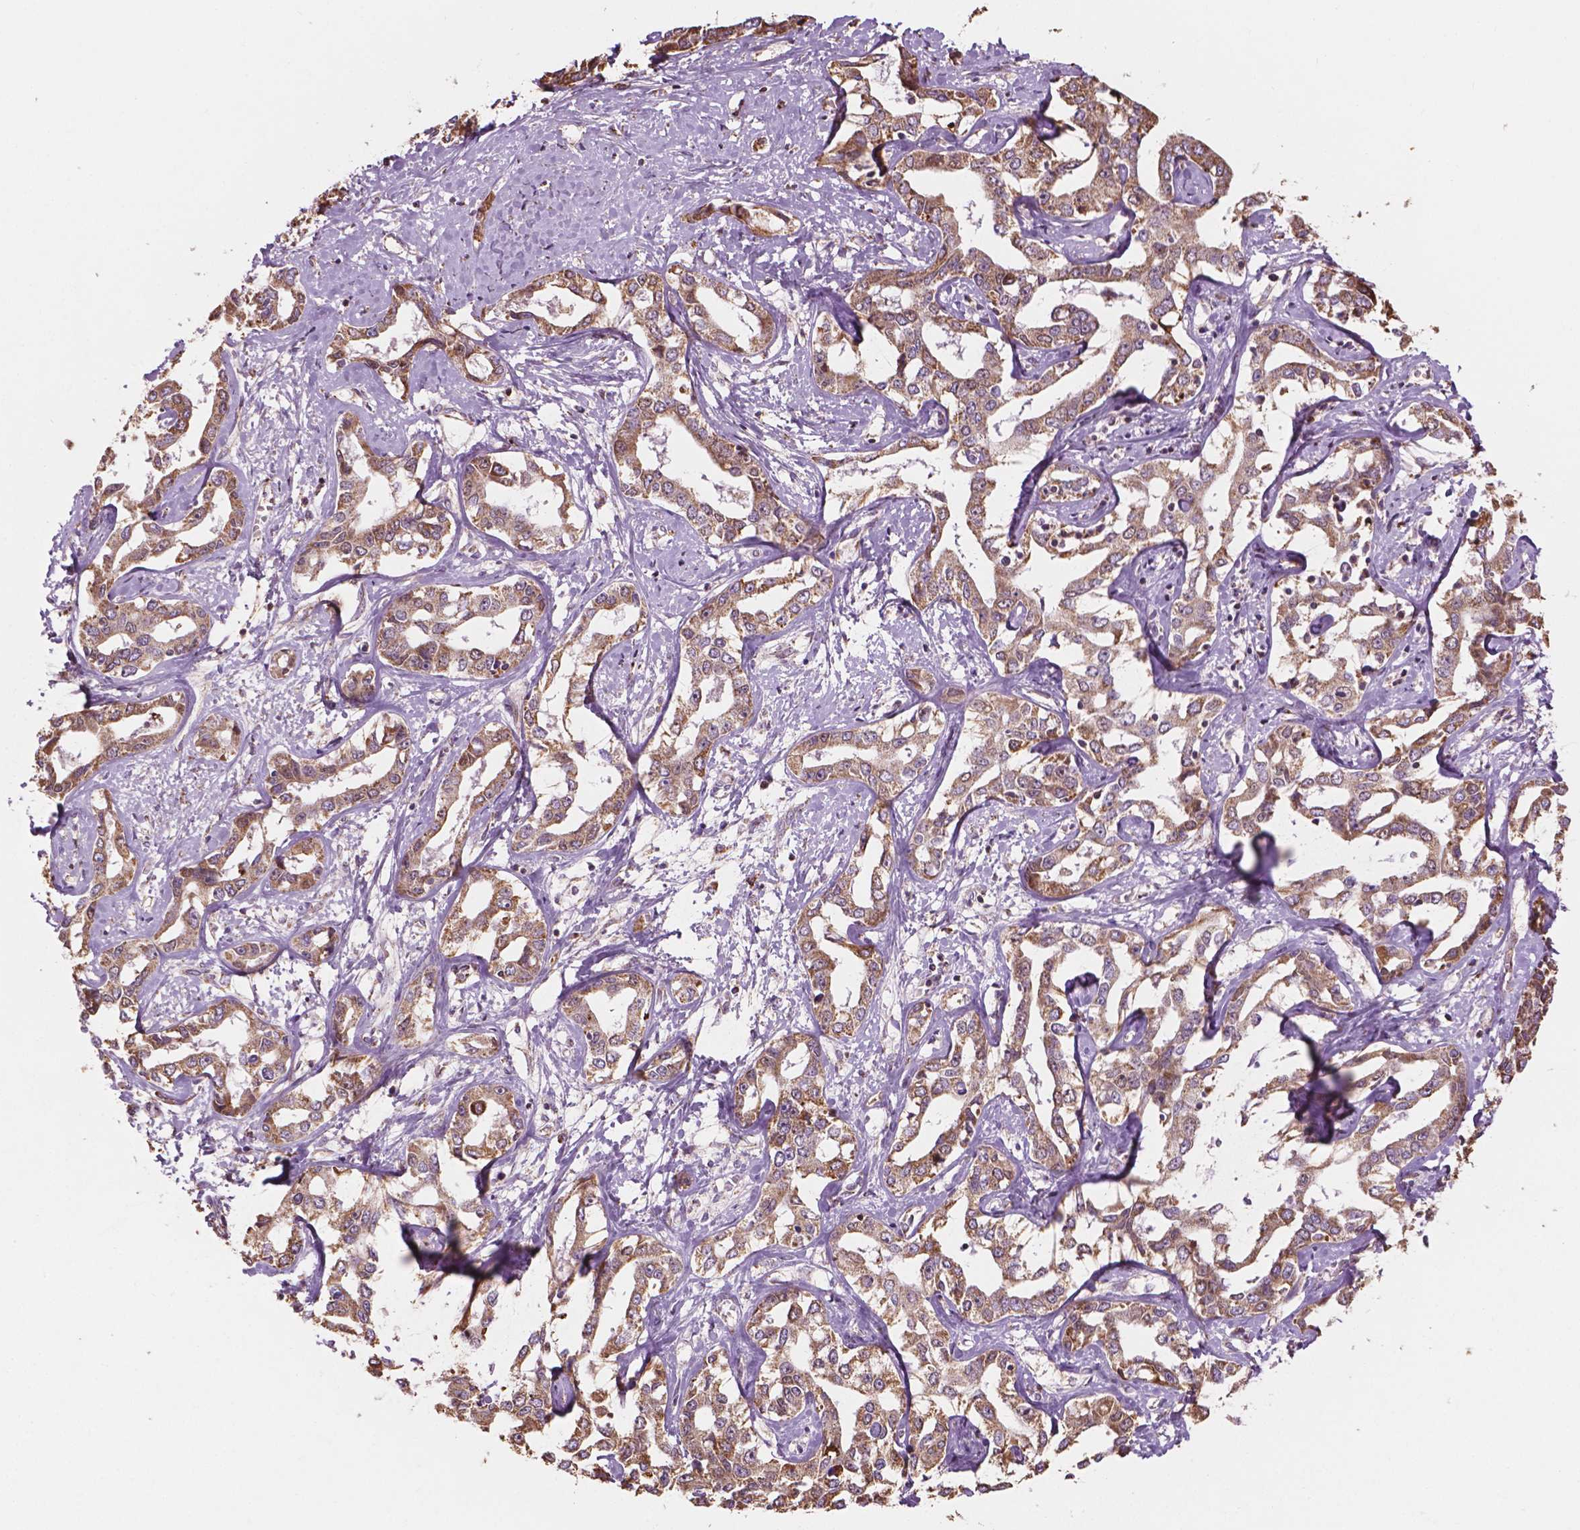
{"staining": {"intensity": "weak", "quantity": ">75%", "location": "cytoplasmic/membranous"}, "tissue": "liver cancer", "cell_type": "Tumor cells", "image_type": "cancer", "snomed": [{"axis": "morphology", "description": "Cholangiocarcinoma"}, {"axis": "topography", "description": "Liver"}], "caption": "Tumor cells exhibit low levels of weak cytoplasmic/membranous positivity in about >75% of cells in liver cholangiocarcinoma.", "gene": "HS3ST3A1", "patient": {"sex": "male", "age": 59}}